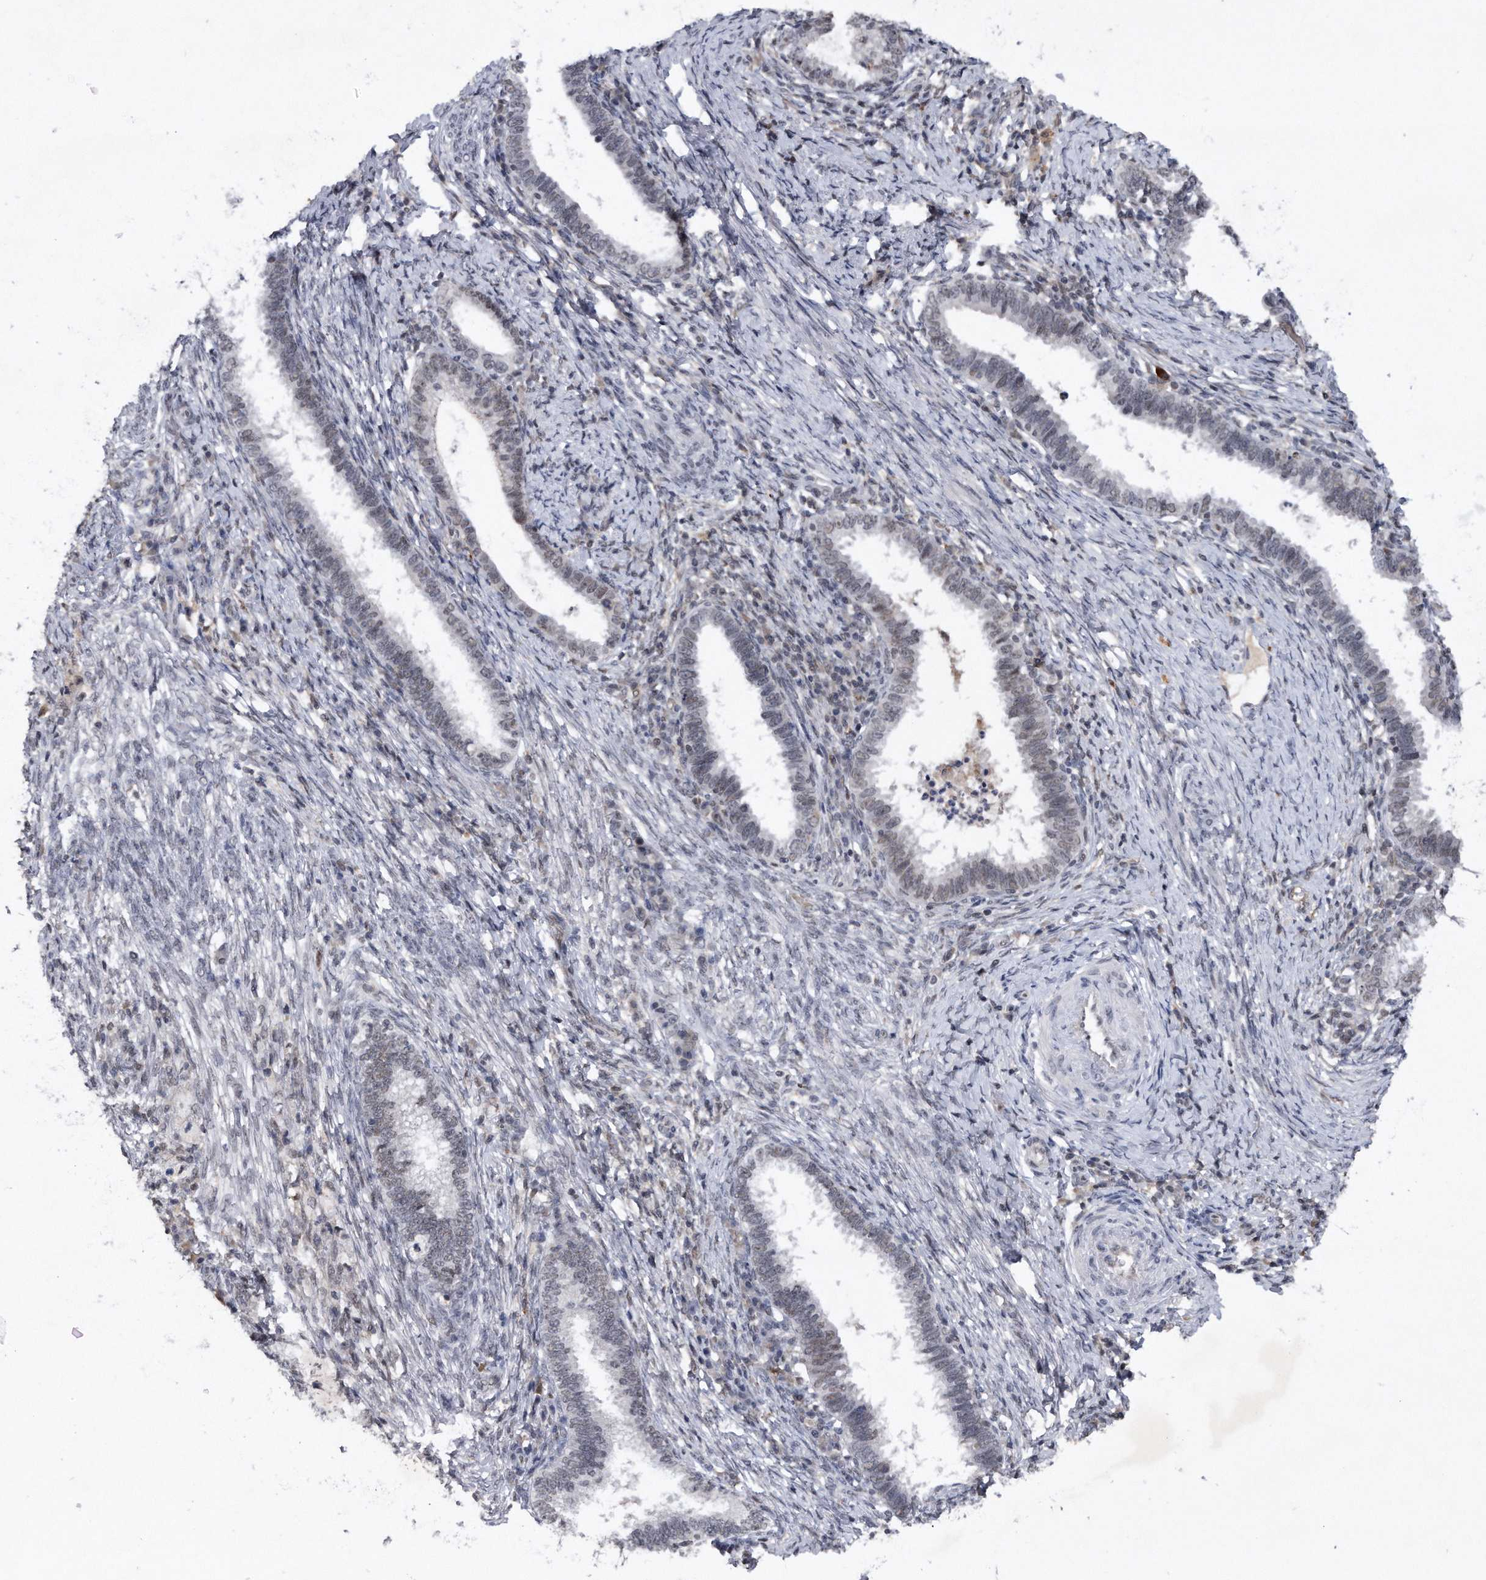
{"staining": {"intensity": "weak", "quantity": "<25%", "location": "nuclear"}, "tissue": "cervical cancer", "cell_type": "Tumor cells", "image_type": "cancer", "snomed": [{"axis": "morphology", "description": "Adenocarcinoma, NOS"}, {"axis": "topography", "description": "Cervix"}], "caption": "IHC of human adenocarcinoma (cervical) shows no expression in tumor cells.", "gene": "VIRMA", "patient": {"sex": "female", "age": 36}}